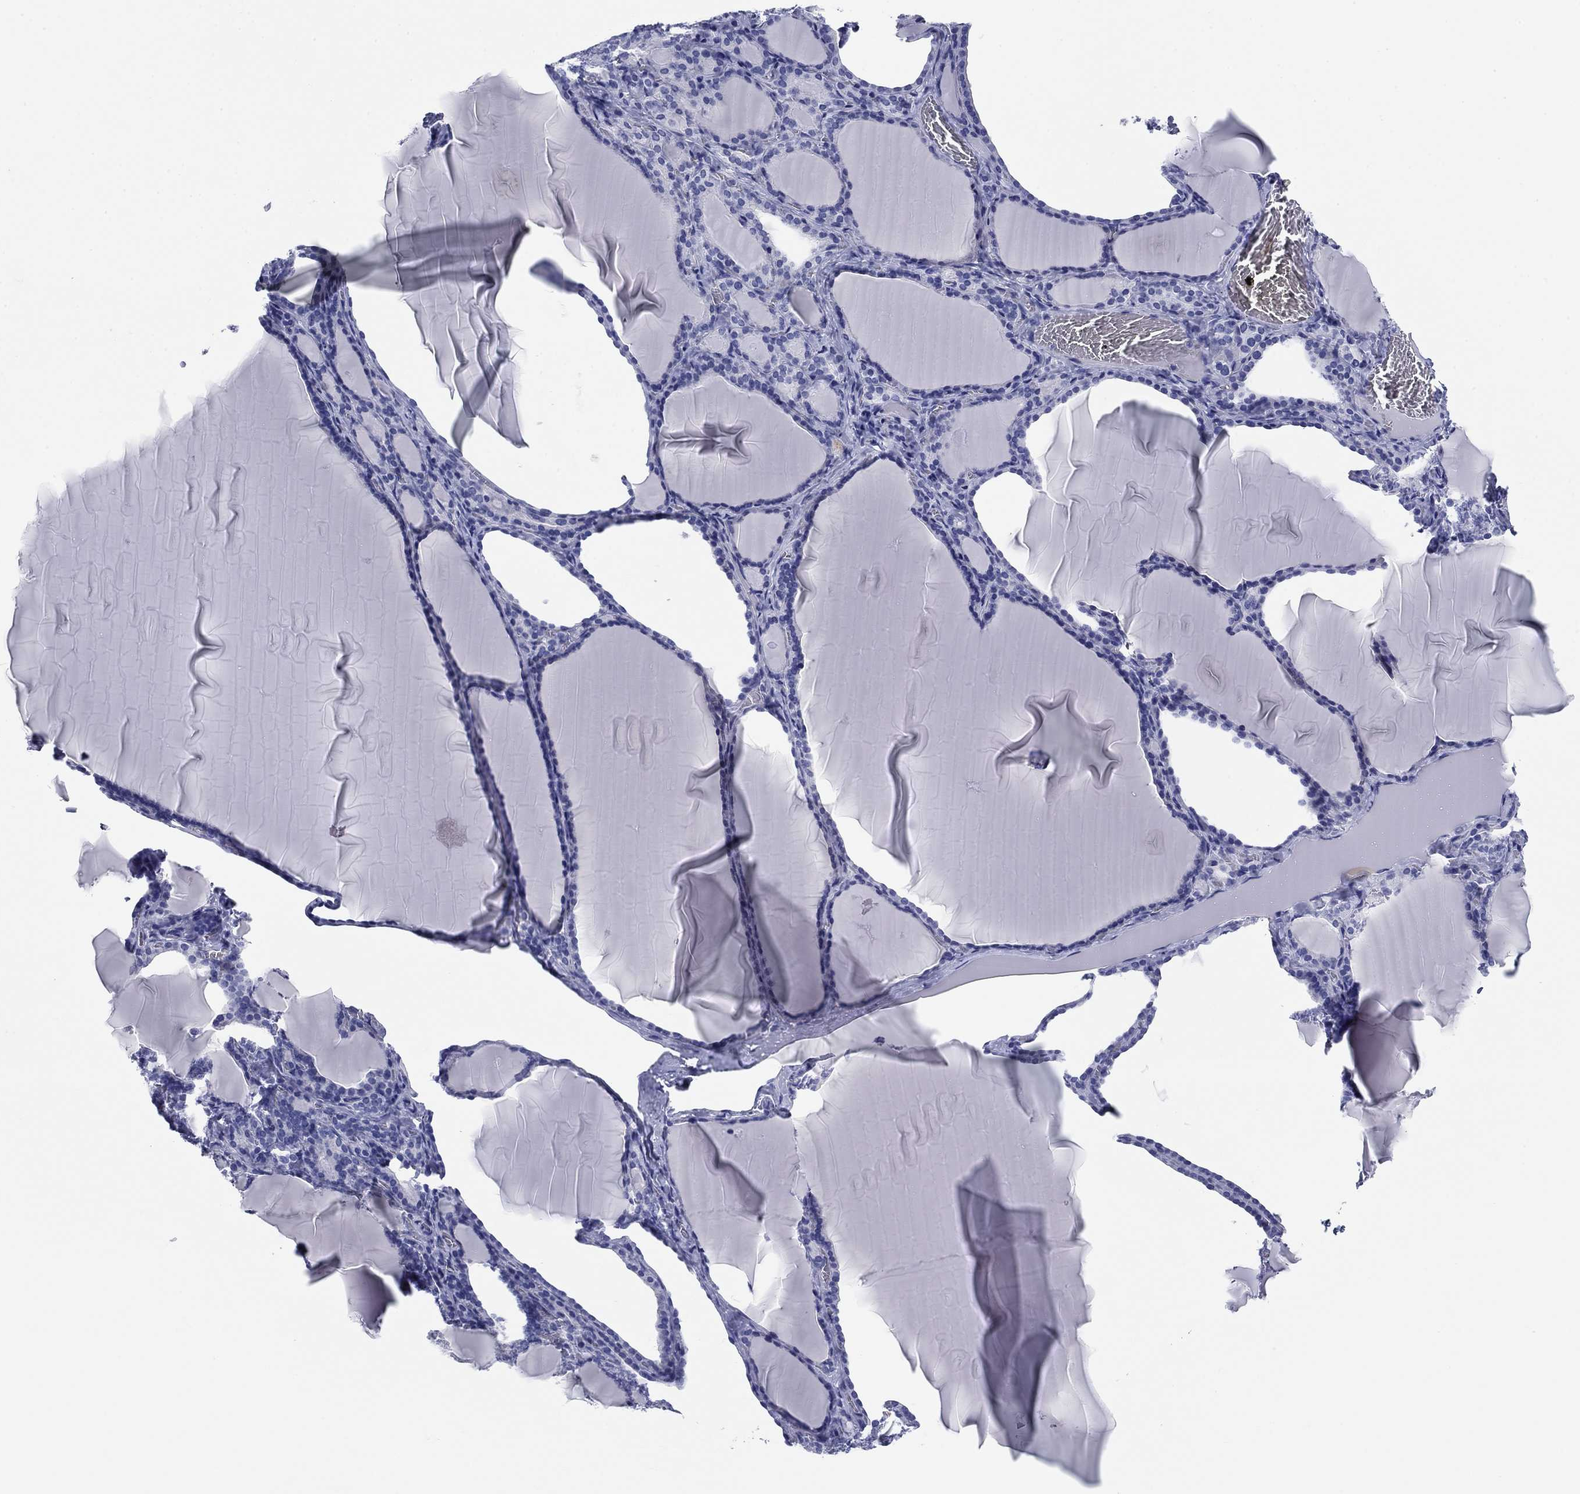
{"staining": {"intensity": "negative", "quantity": "none", "location": "none"}, "tissue": "thyroid gland", "cell_type": "Glandular cells", "image_type": "normal", "snomed": [{"axis": "morphology", "description": "Normal tissue, NOS"}, {"axis": "morphology", "description": "Hyperplasia, NOS"}, {"axis": "topography", "description": "Thyroid gland"}], "caption": "This is a photomicrograph of immunohistochemistry (IHC) staining of unremarkable thyroid gland, which shows no staining in glandular cells.", "gene": "KCNH1", "patient": {"sex": "female", "age": 27}}